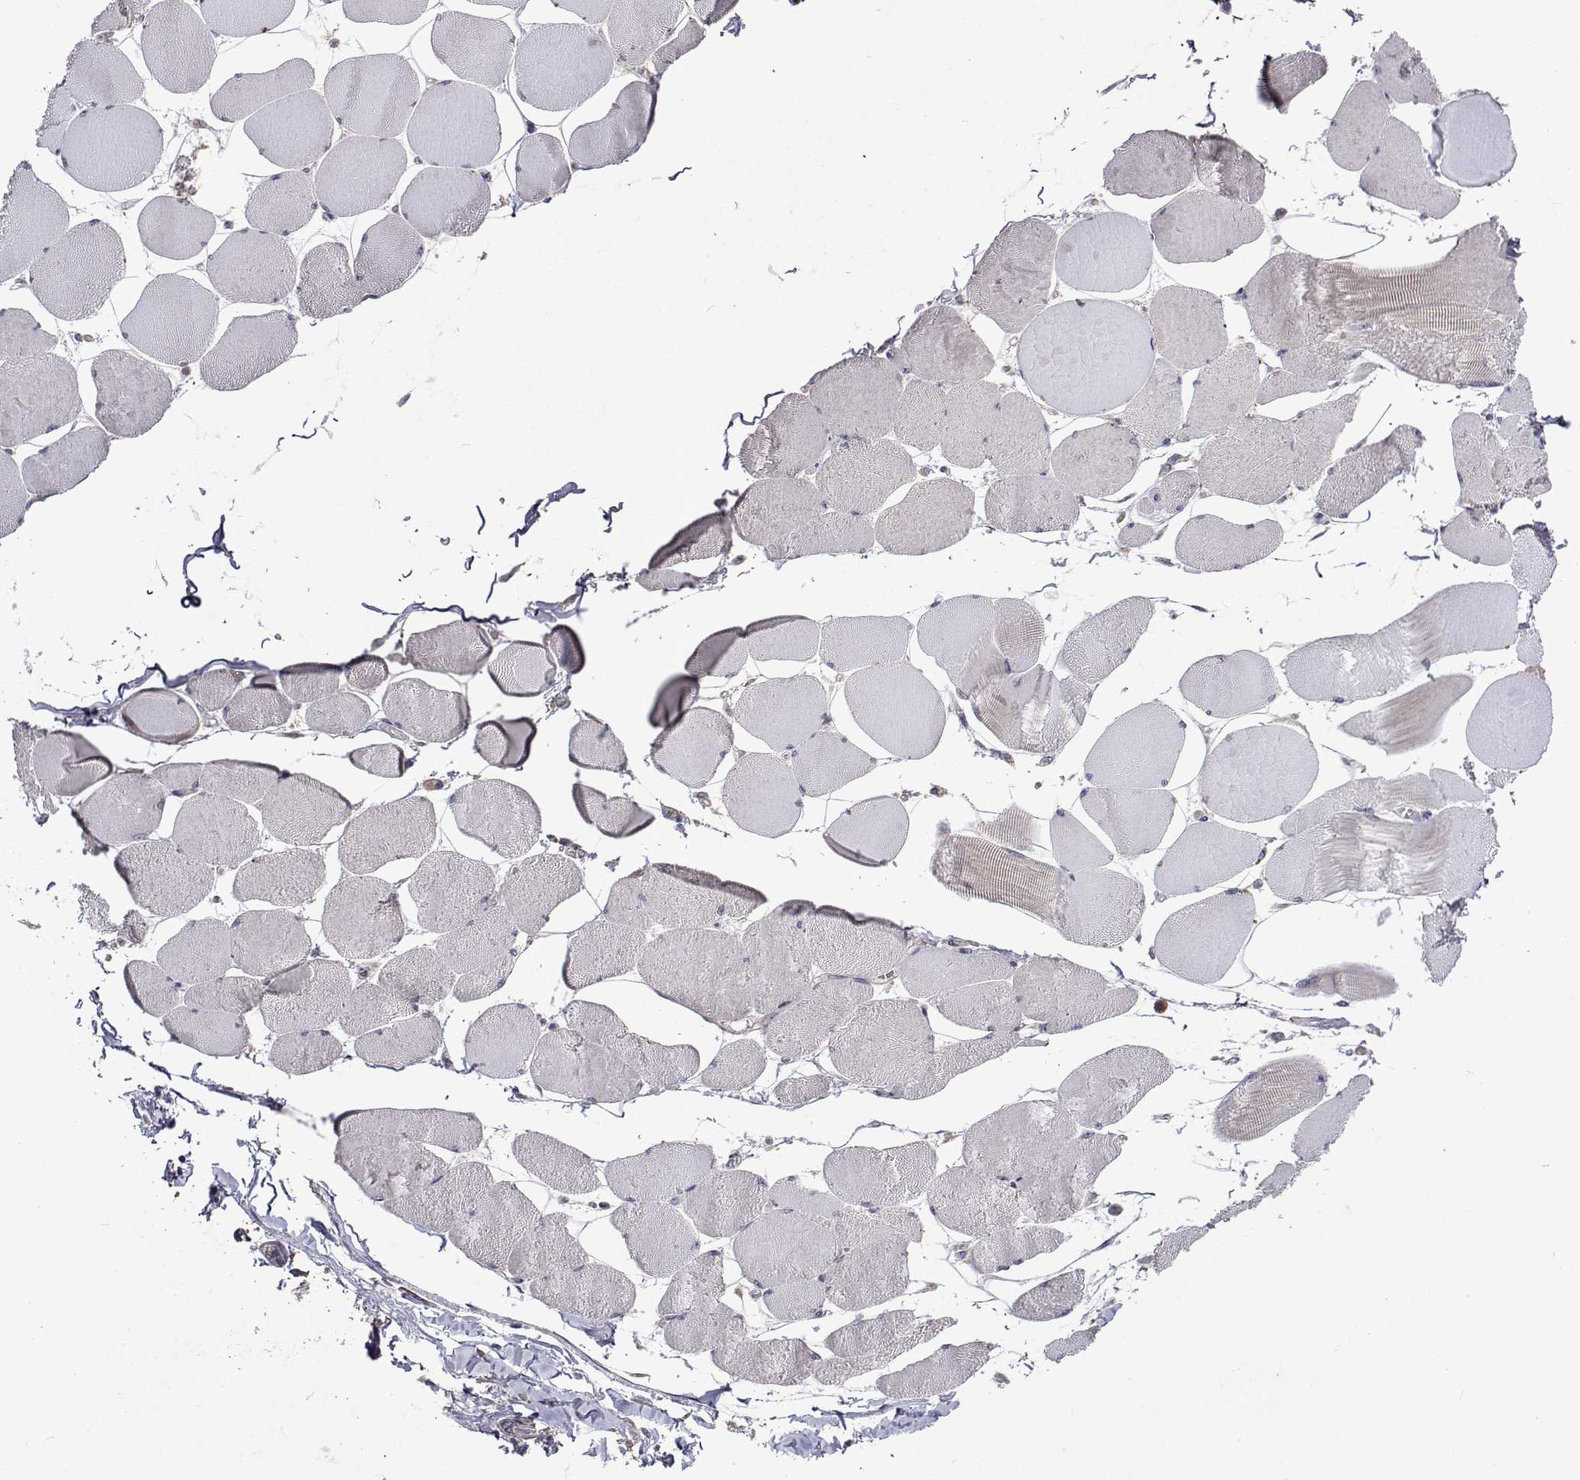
{"staining": {"intensity": "negative", "quantity": "none", "location": "none"}, "tissue": "skeletal muscle", "cell_type": "Myocytes", "image_type": "normal", "snomed": [{"axis": "morphology", "description": "Normal tissue, NOS"}, {"axis": "topography", "description": "Skeletal muscle"}], "caption": "High power microscopy micrograph of an immunohistochemistry photomicrograph of normal skeletal muscle, revealing no significant expression in myocytes. The staining is performed using DAB (3,3'-diaminobenzidine) brown chromogen with nuclei counter-stained in using hematoxylin.", "gene": "TARBP2", "patient": {"sex": "female", "age": 75}}